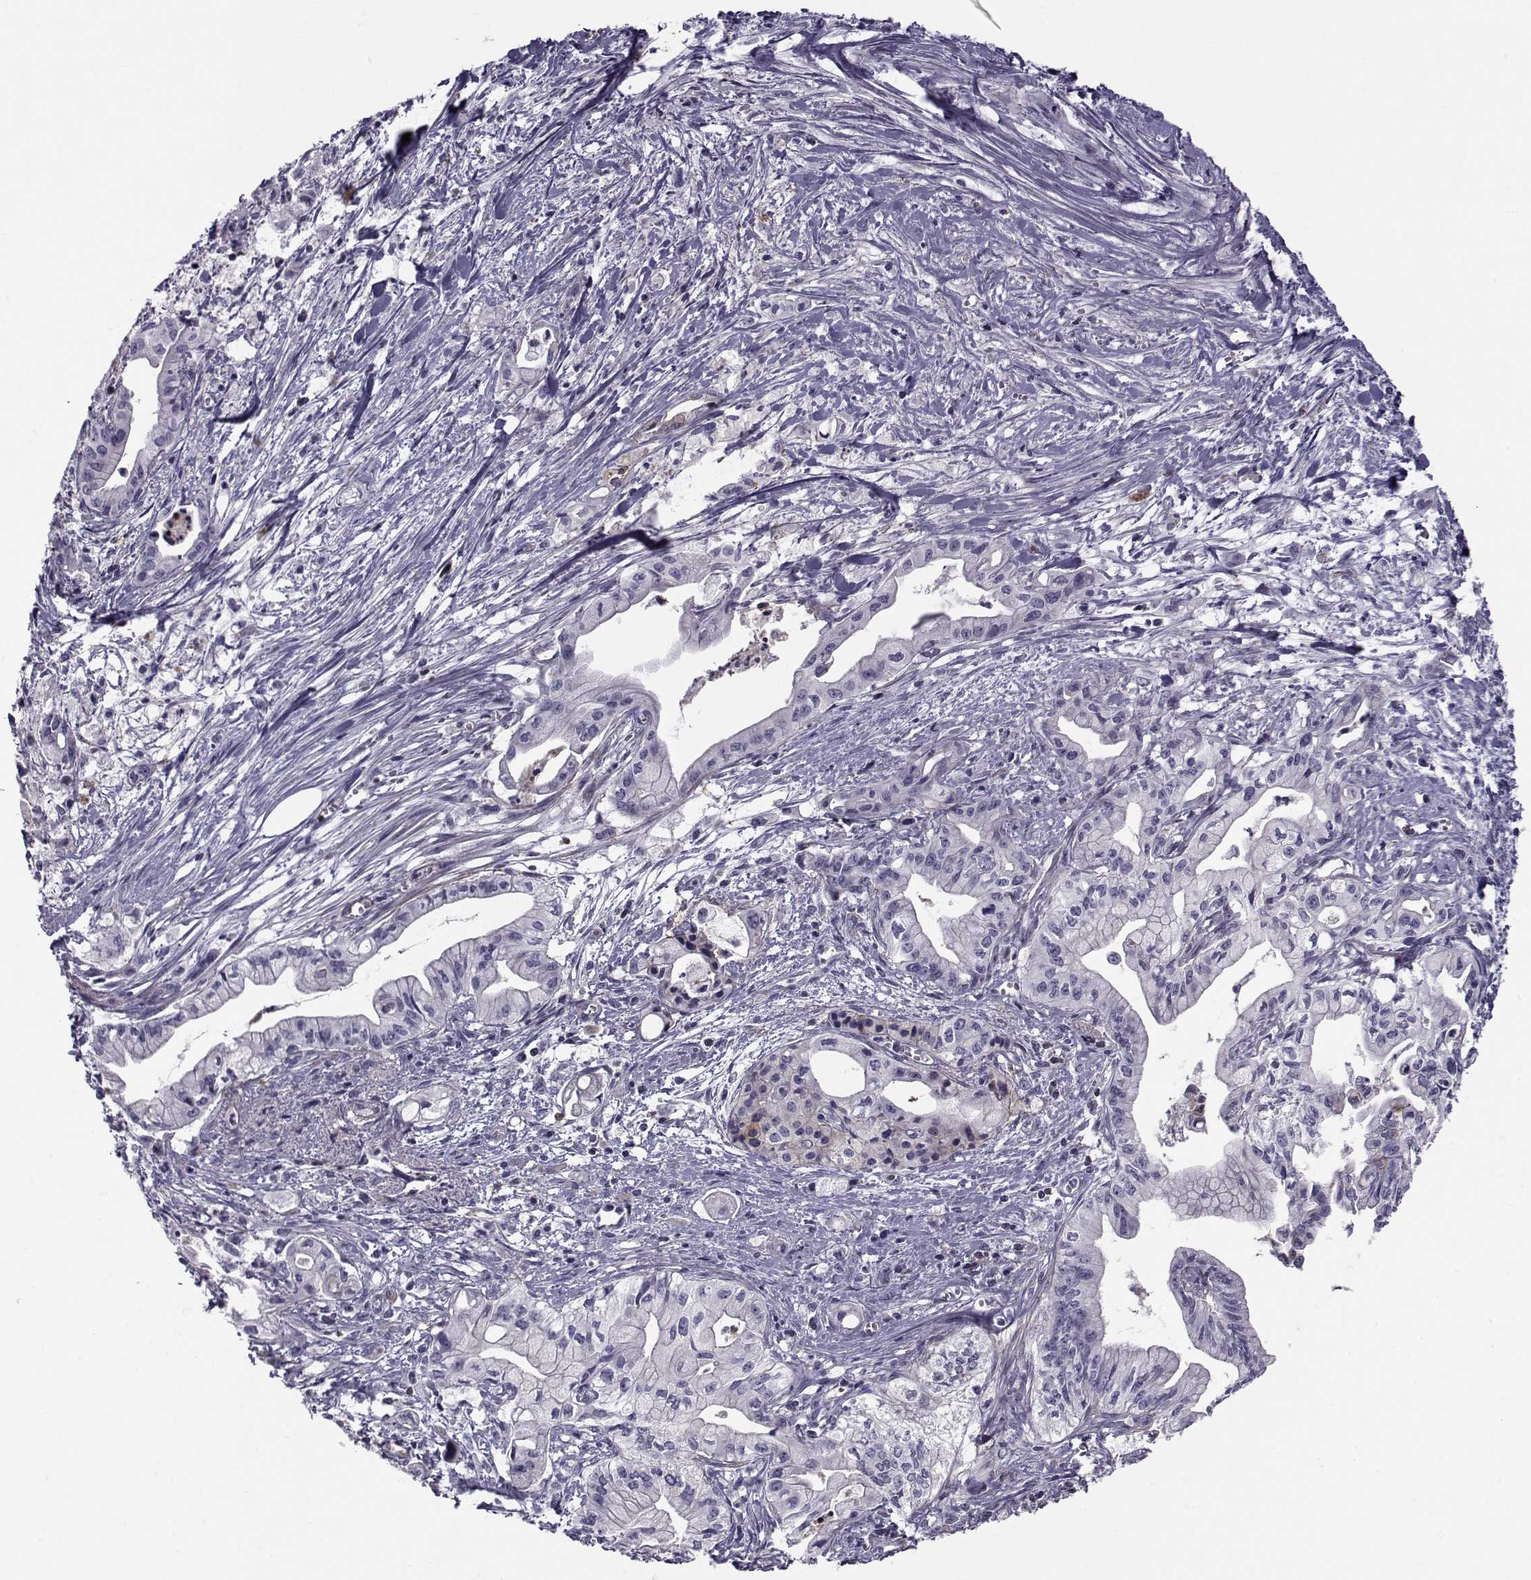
{"staining": {"intensity": "negative", "quantity": "none", "location": "none"}, "tissue": "pancreatic cancer", "cell_type": "Tumor cells", "image_type": "cancer", "snomed": [{"axis": "morphology", "description": "Adenocarcinoma, NOS"}, {"axis": "topography", "description": "Pancreas"}], "caption": "Adenocarcinoma (pancreatic) stained for a protein using immunohistochemistry exhibits no positivity tumor cells.", "gene": "LRRC27", "patient": {"sex": "male", "age": 71}}